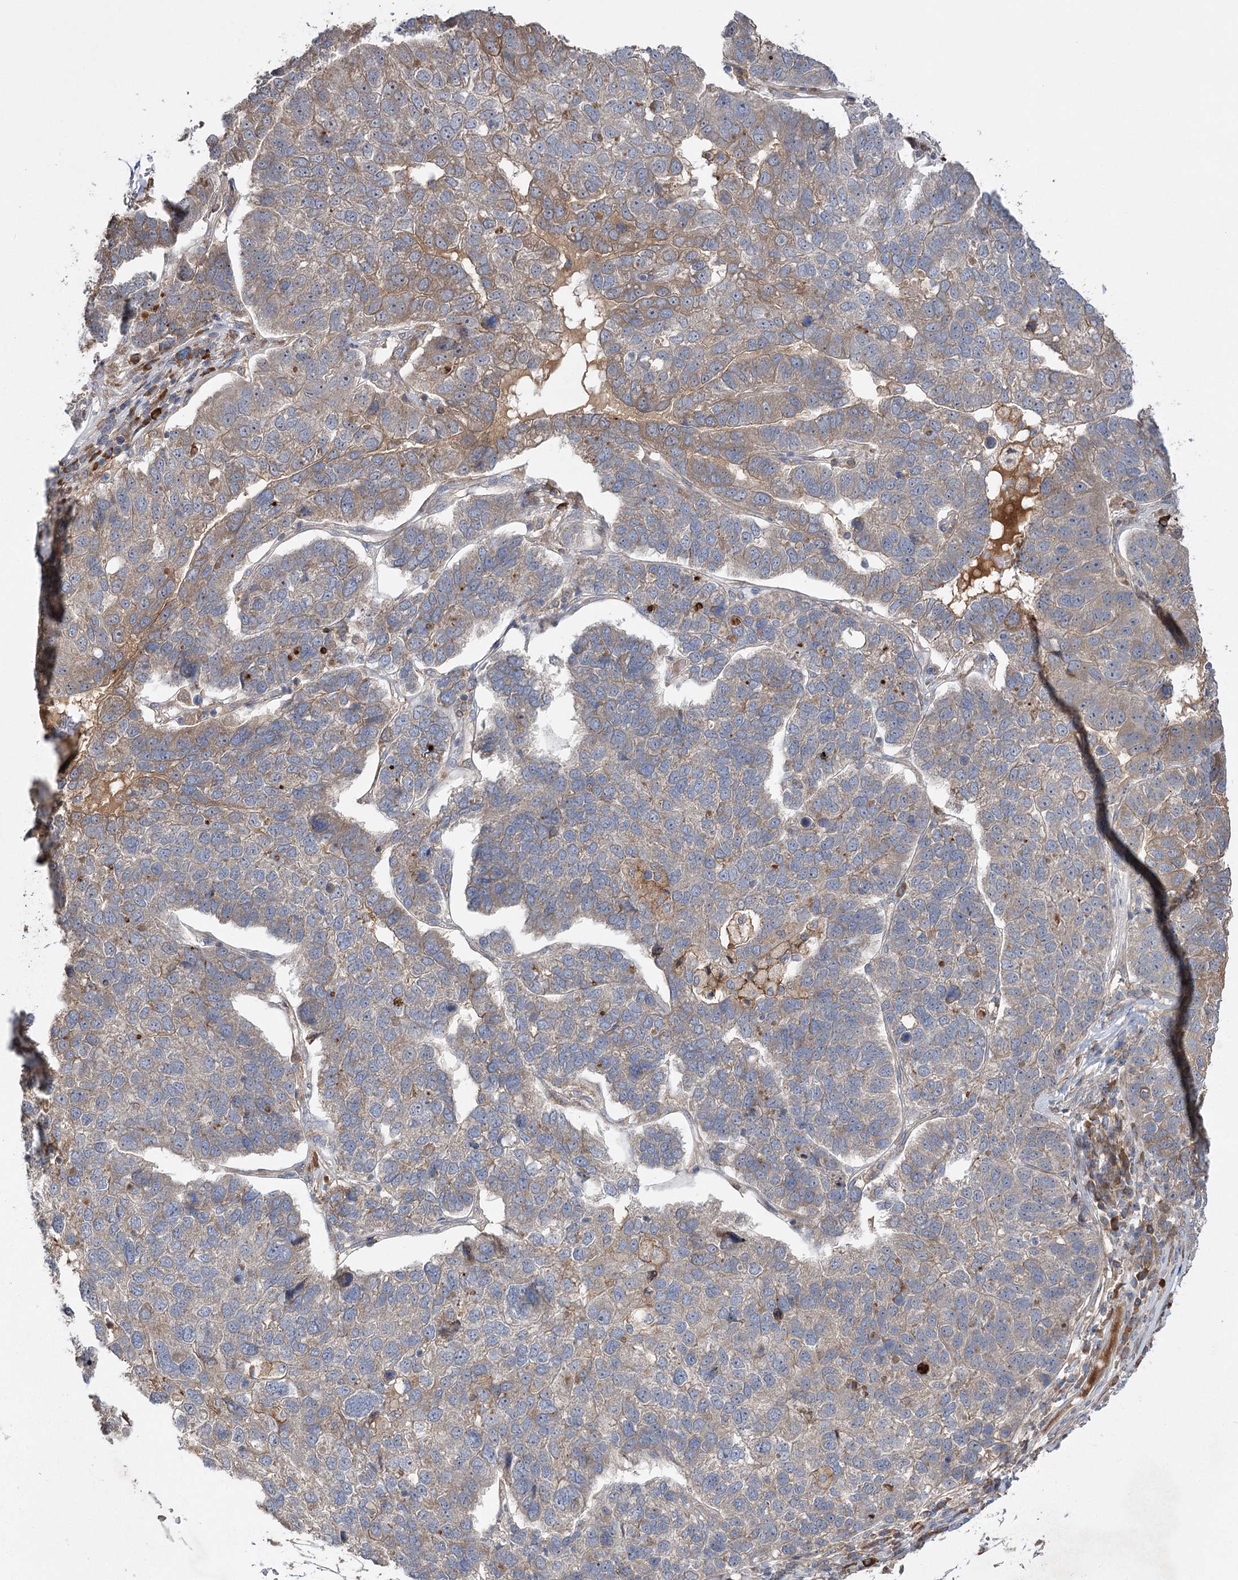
{"staining": {"intensity": "moderate", "quantity": "<25%", "location": "cytoplasmic/membranous"}, "tissue": "pancreatic cancer", "cell_type": "Tumor cells", "image_type": "cancer", "snomed": [{"axis": "morphology", "description": "Adenocarcinoma, NOS"}, {"axis": "topography", "description": "Pancreas"}], "caption": "The micrograph shows immunohistochemical staining of pancreatic cancer. There is moderate cytoplasmic/membranous positivity is appreciated in approximately <25% of tumor cells. Immunohistochemistry (ihc) stains the protein in brown and the nuclei are stained blue.", "gene": "KCNN2", "patient": {"sex": "female", "age": 61}}